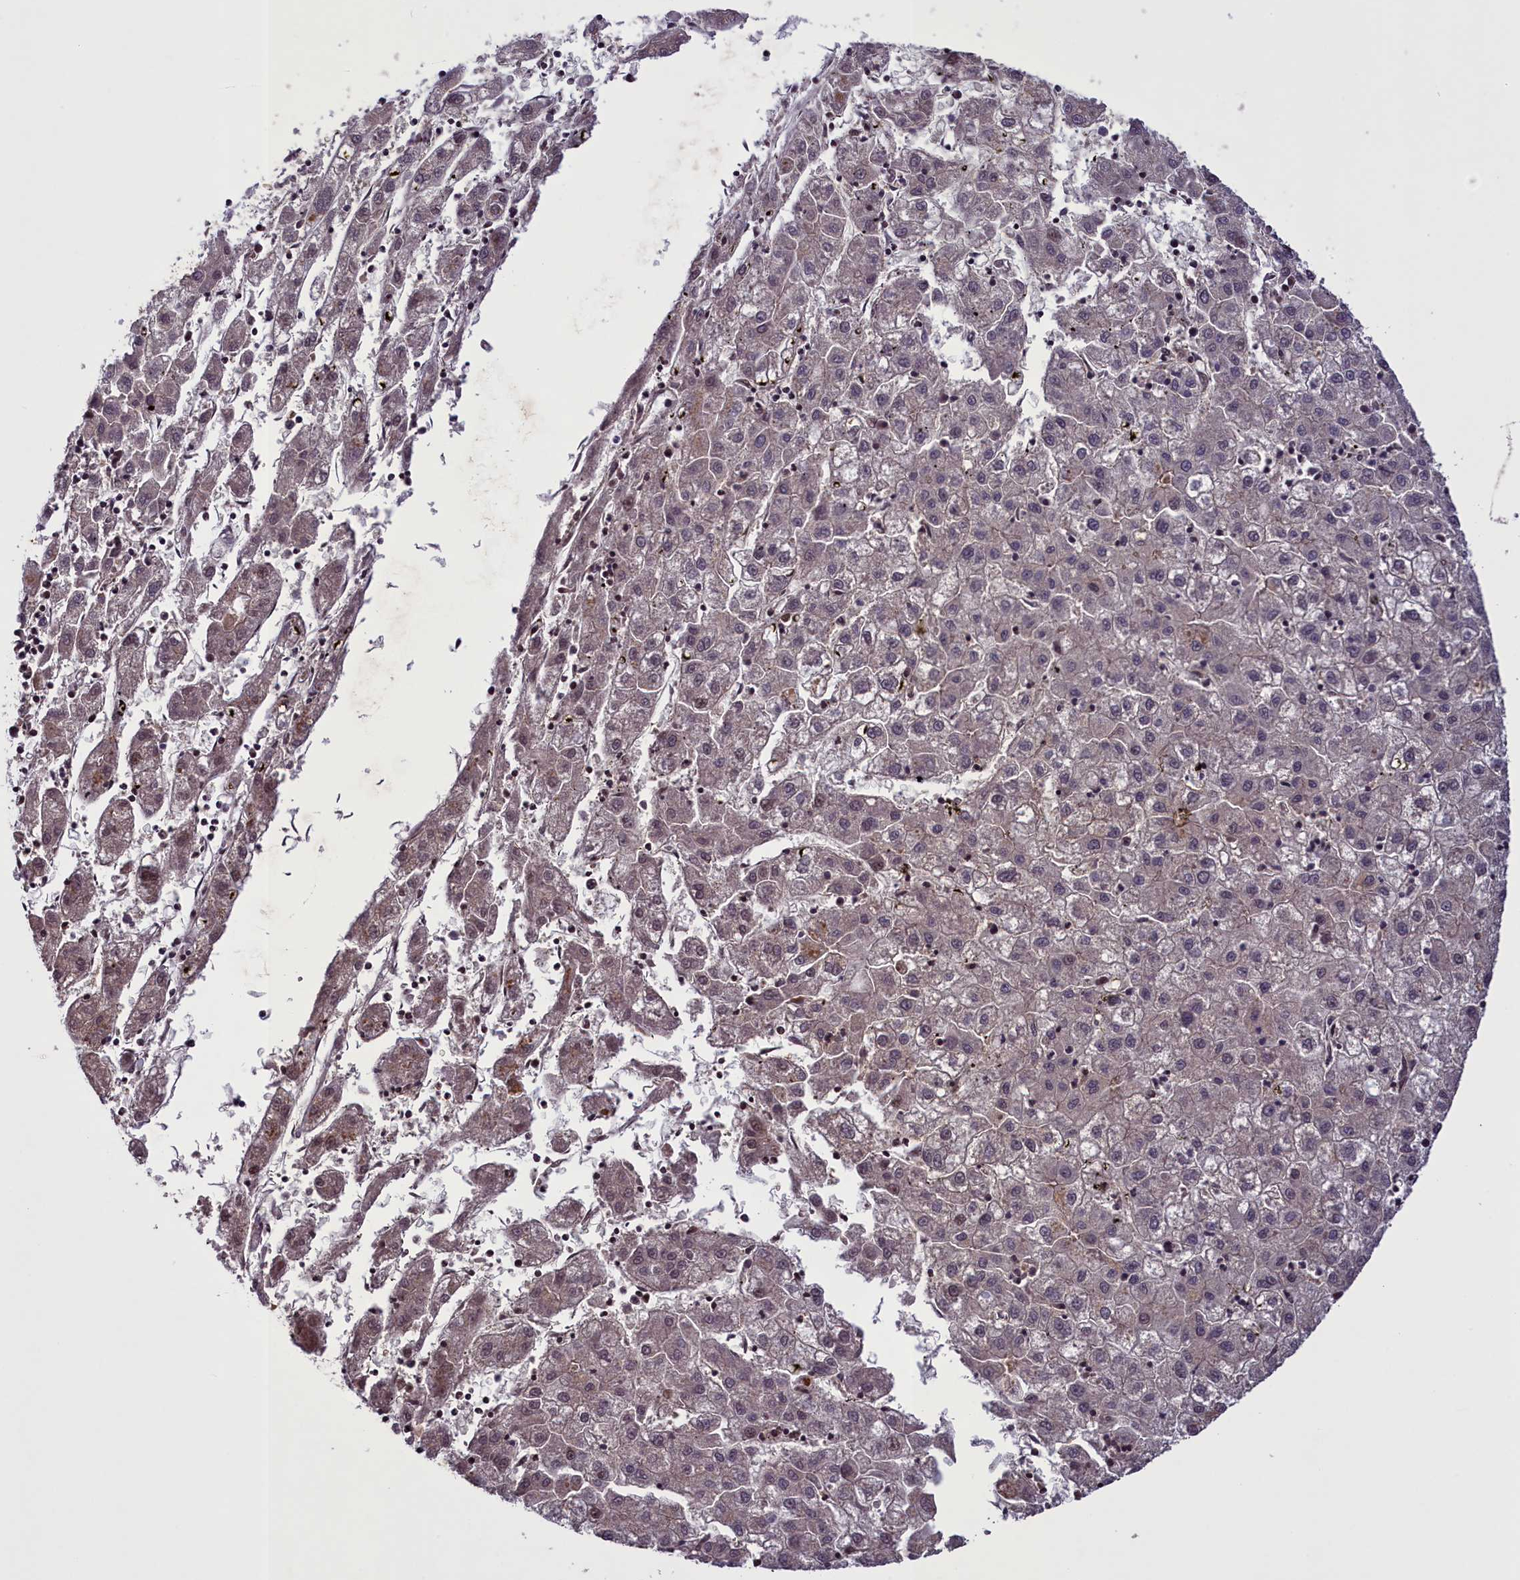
{"staining": {"intensity": "weak", "quantity": "<25%", "location": "cytoplasmic/membranous,nuclear"}, "tissue": "liver cancer", "cell_type": "Tumor cells", "image_type": "cancer", "snomed": [{"axis": "morphology", "description": "Carcinoma, Hepatocellular, NOS"}, {"axis": "topography", "description": "Liver"}], "caption": "This is a histopathology image of immunohistochemistry staining of liver cancer (hepatocellular carcinoma), which shows no expression in tumor cells.", "gene": "MAN2C1", "patient": {"sex": "male", "age": 72}}